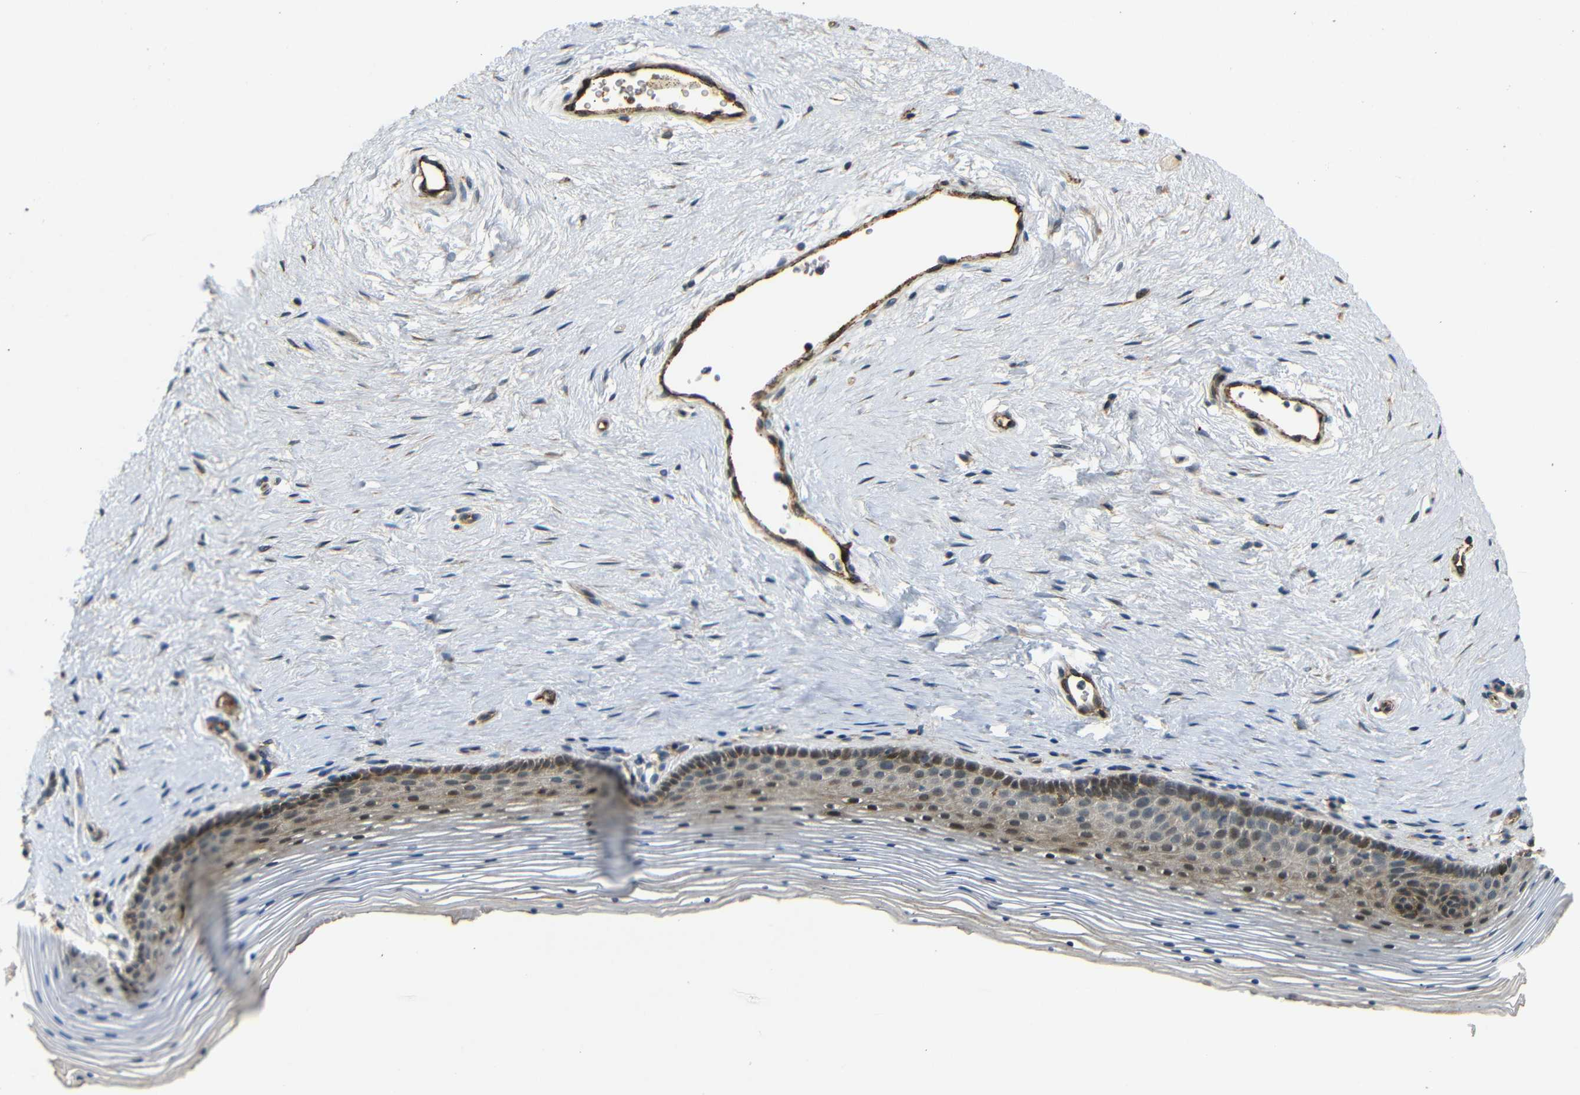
{"staining": {"intensity": "strong", "quantity": ">75%", "location": "nuclear"}, "tissue": "vagina", "cell_type": "Squamous epithelial cells", "image_type": "normal", "snomed": [{"axis": "morphology", "description": "Normal tissue, NOS"}, {"axis": "topography", "description": "Vagina"}], "caption": "Immunohistochemical staining of benign vagina displays strong nuclear protein expression in approximately >75% of squamous epithelial cells.", "gene": "ATP7A", "patient": {"sex": "female", "age": 32}}